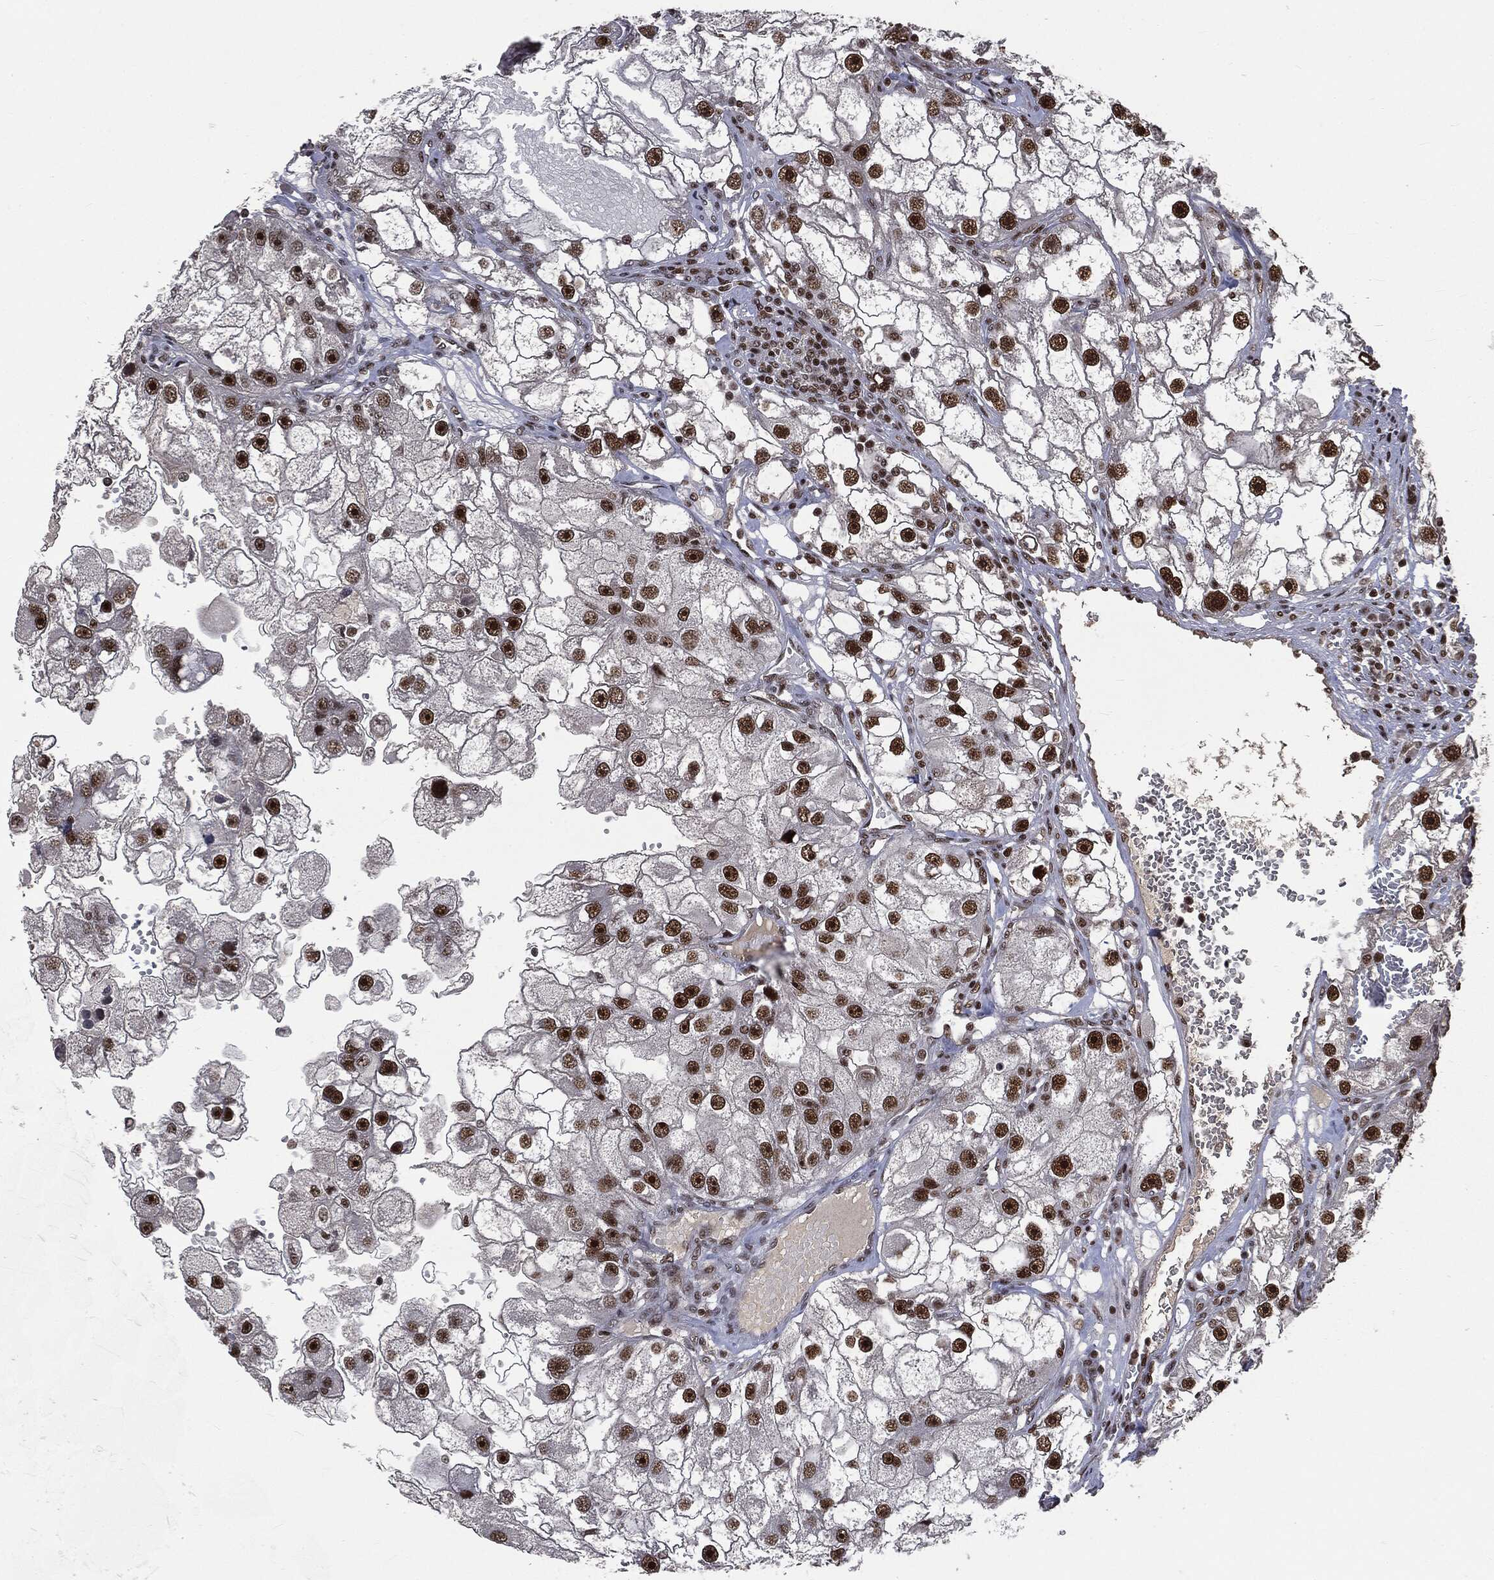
{"staining": {"intensity": "strong", "quantity": ">75%", "location": "nuclear"}, "tissue": "renal cancer", "cell_type": "Tumor cells", "image_type": "cancer", "snomed": [{"axis": "morphology", "description": "Adenocarcinoma, NOS"}, {"axis": "topography", "description": "Kidney"}], "caption": "Human renal cancer (adenocarcinoma) stained with a brown dye displays strong nuclear positive expression in about >75% of tumor cells.", "gene": "DPH2", "patient": {"sex": "male", "age": 63}}